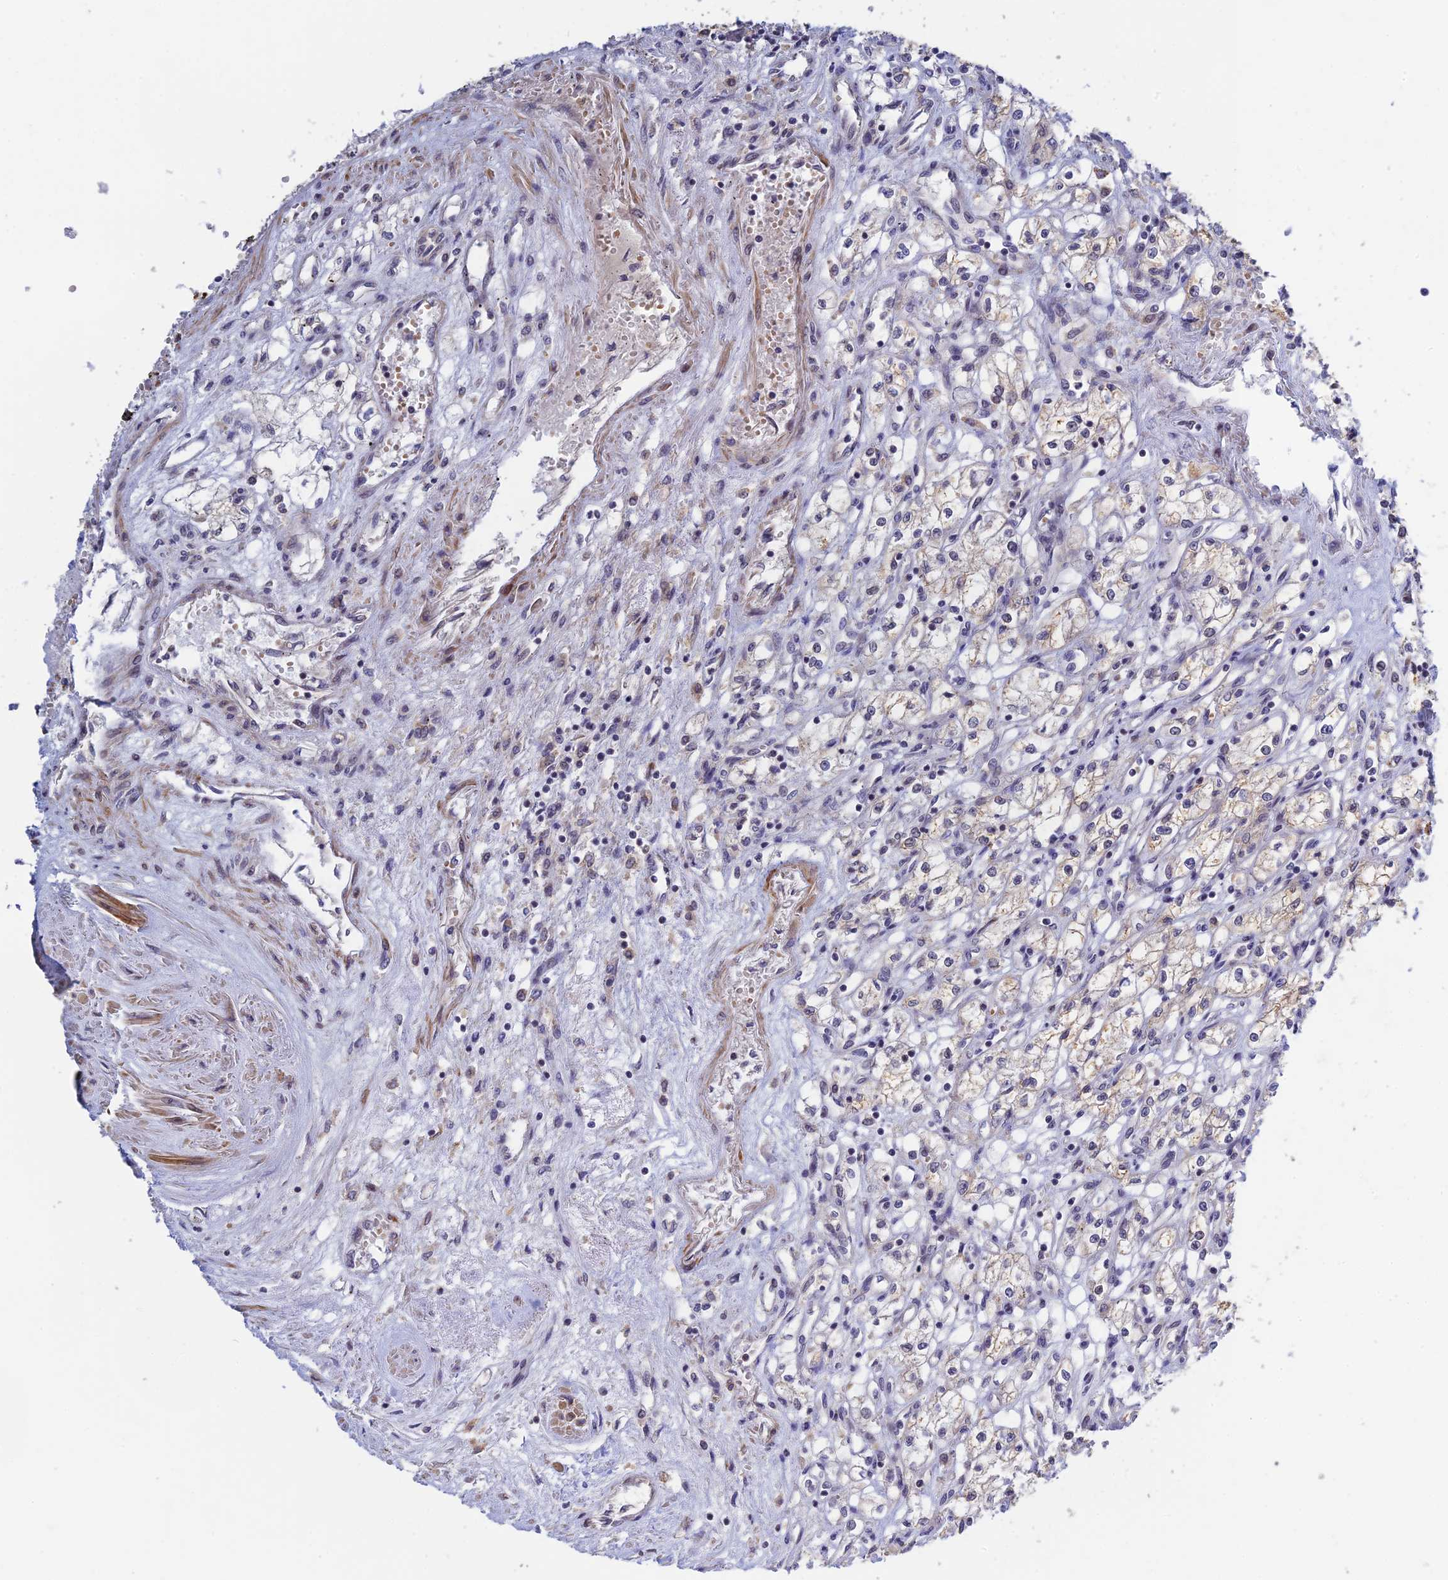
{"staining": {"intensity": "moderate", "quantity": "<25%", "location": "cytoplasmic/membranous"}, "tissue": "renal cancer", "cell_type": "Tumor cells", "image_type": "cancer", "snomed": [{"axis": "morphology", "description": "Adenocarcinoma, NOS"}, {"axis": "topography", "description": "Kidney"}], "caption": "Protein positivity by immunohistochemistry demonstrates moderate cytoplasmic/membranous staining in approximately <25% of tumor cells in adenocarcinoma (renal).", "gene": "CWH43", "patient": {"sex": "male", "age": 59}}